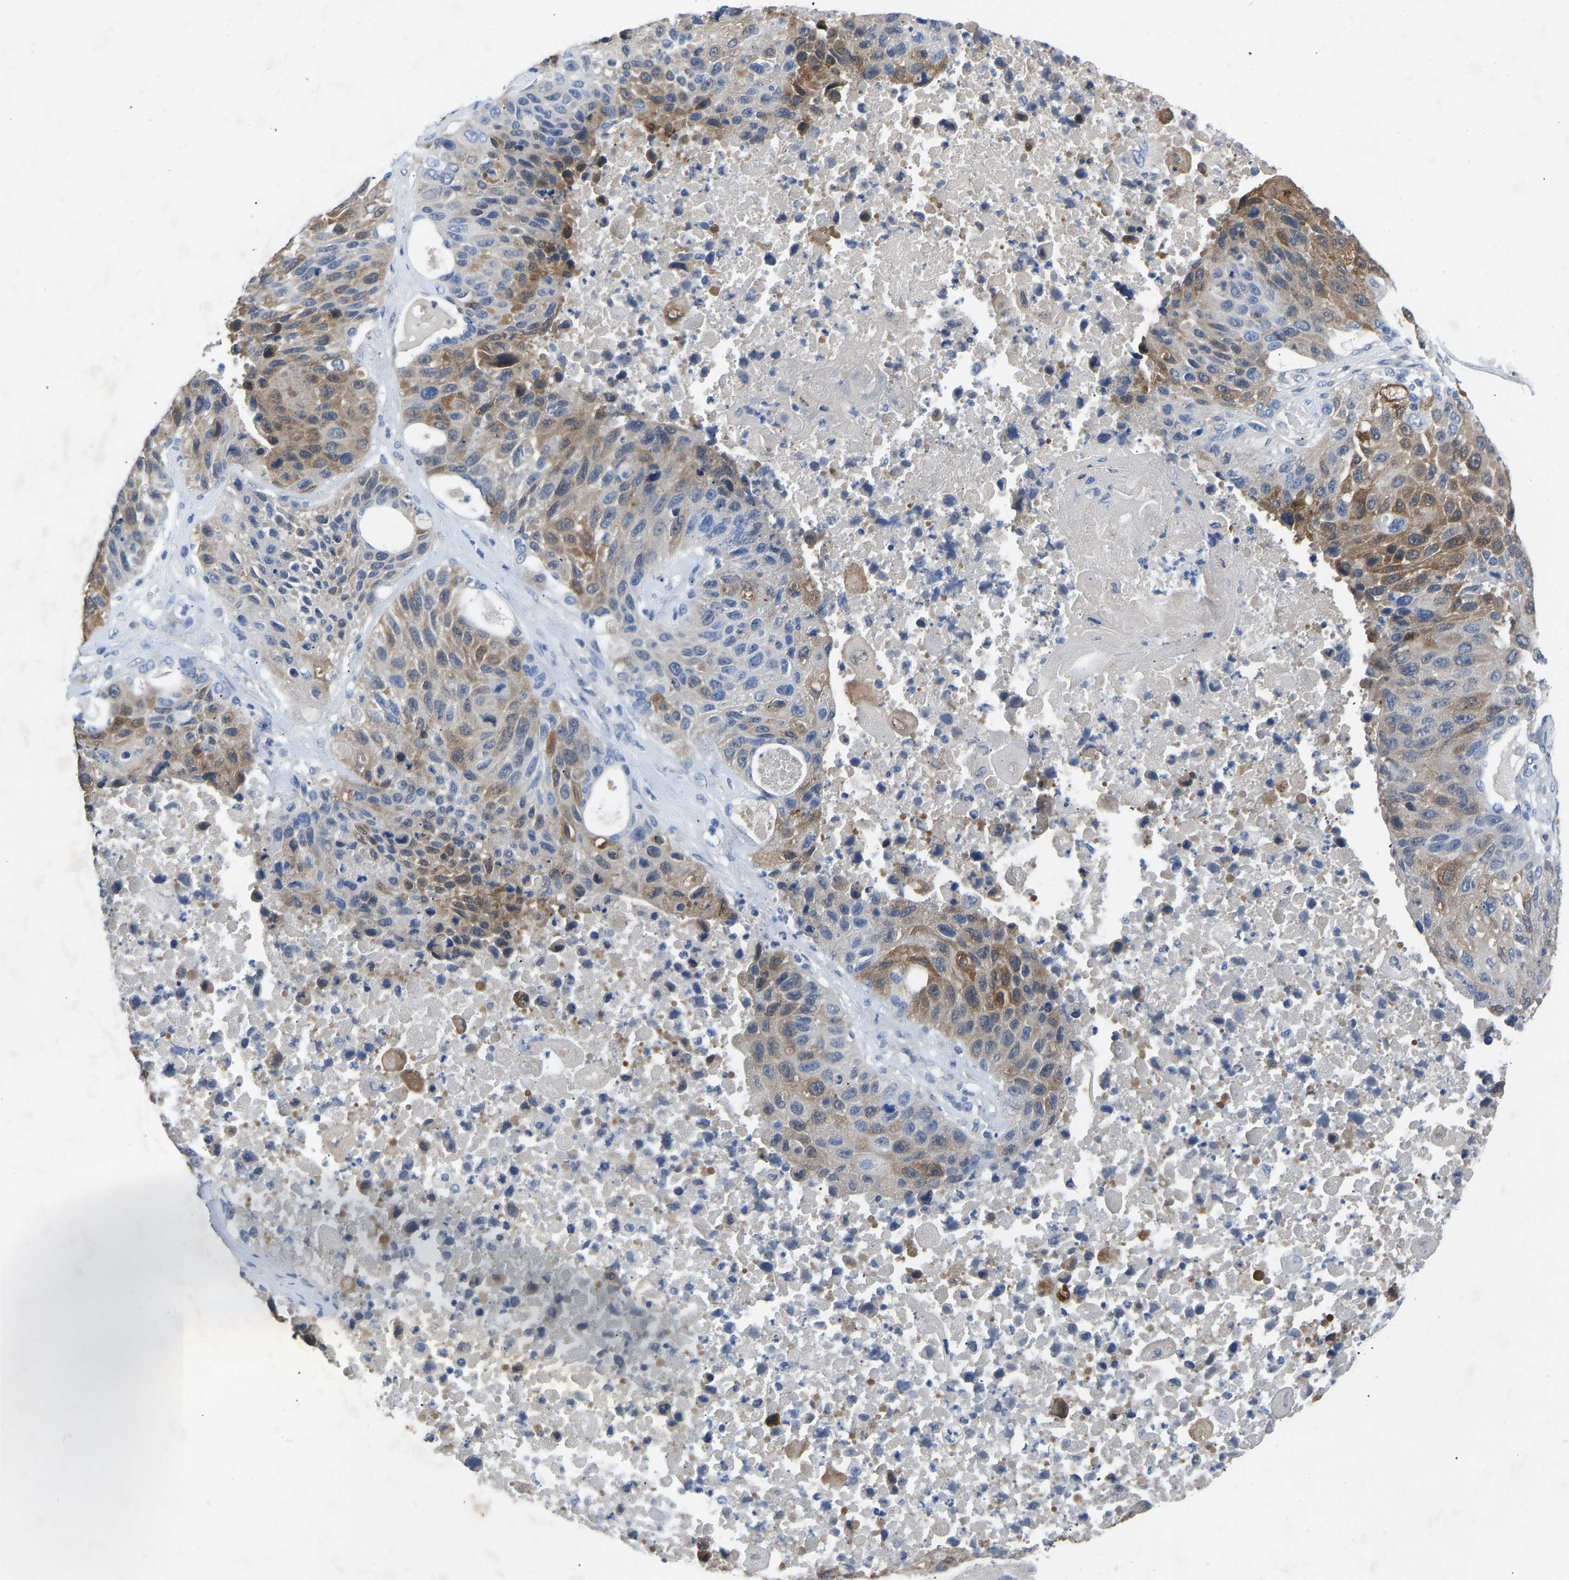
{"staining": {"intensity": "moderate", "quantity": "25%-75%", "location": "cytoplasmic/membranous"}, "tissue": "lung cancer", "cell_type": "Tumor cells", "image_type": "cancer", "snomed": [{"axis": "morphology", "description": "Squamous cell carcinoma, NOS"}, {"axis": "topography", "description": "Lung"}], "caption": "Moderate cytoplasmic/membranous positivity is present in approximately 25%-75% of tumor cells in lung squamous cell carcinoma.", "gene": "RBP1", "patient": {"sex": "male", "age": 61}}